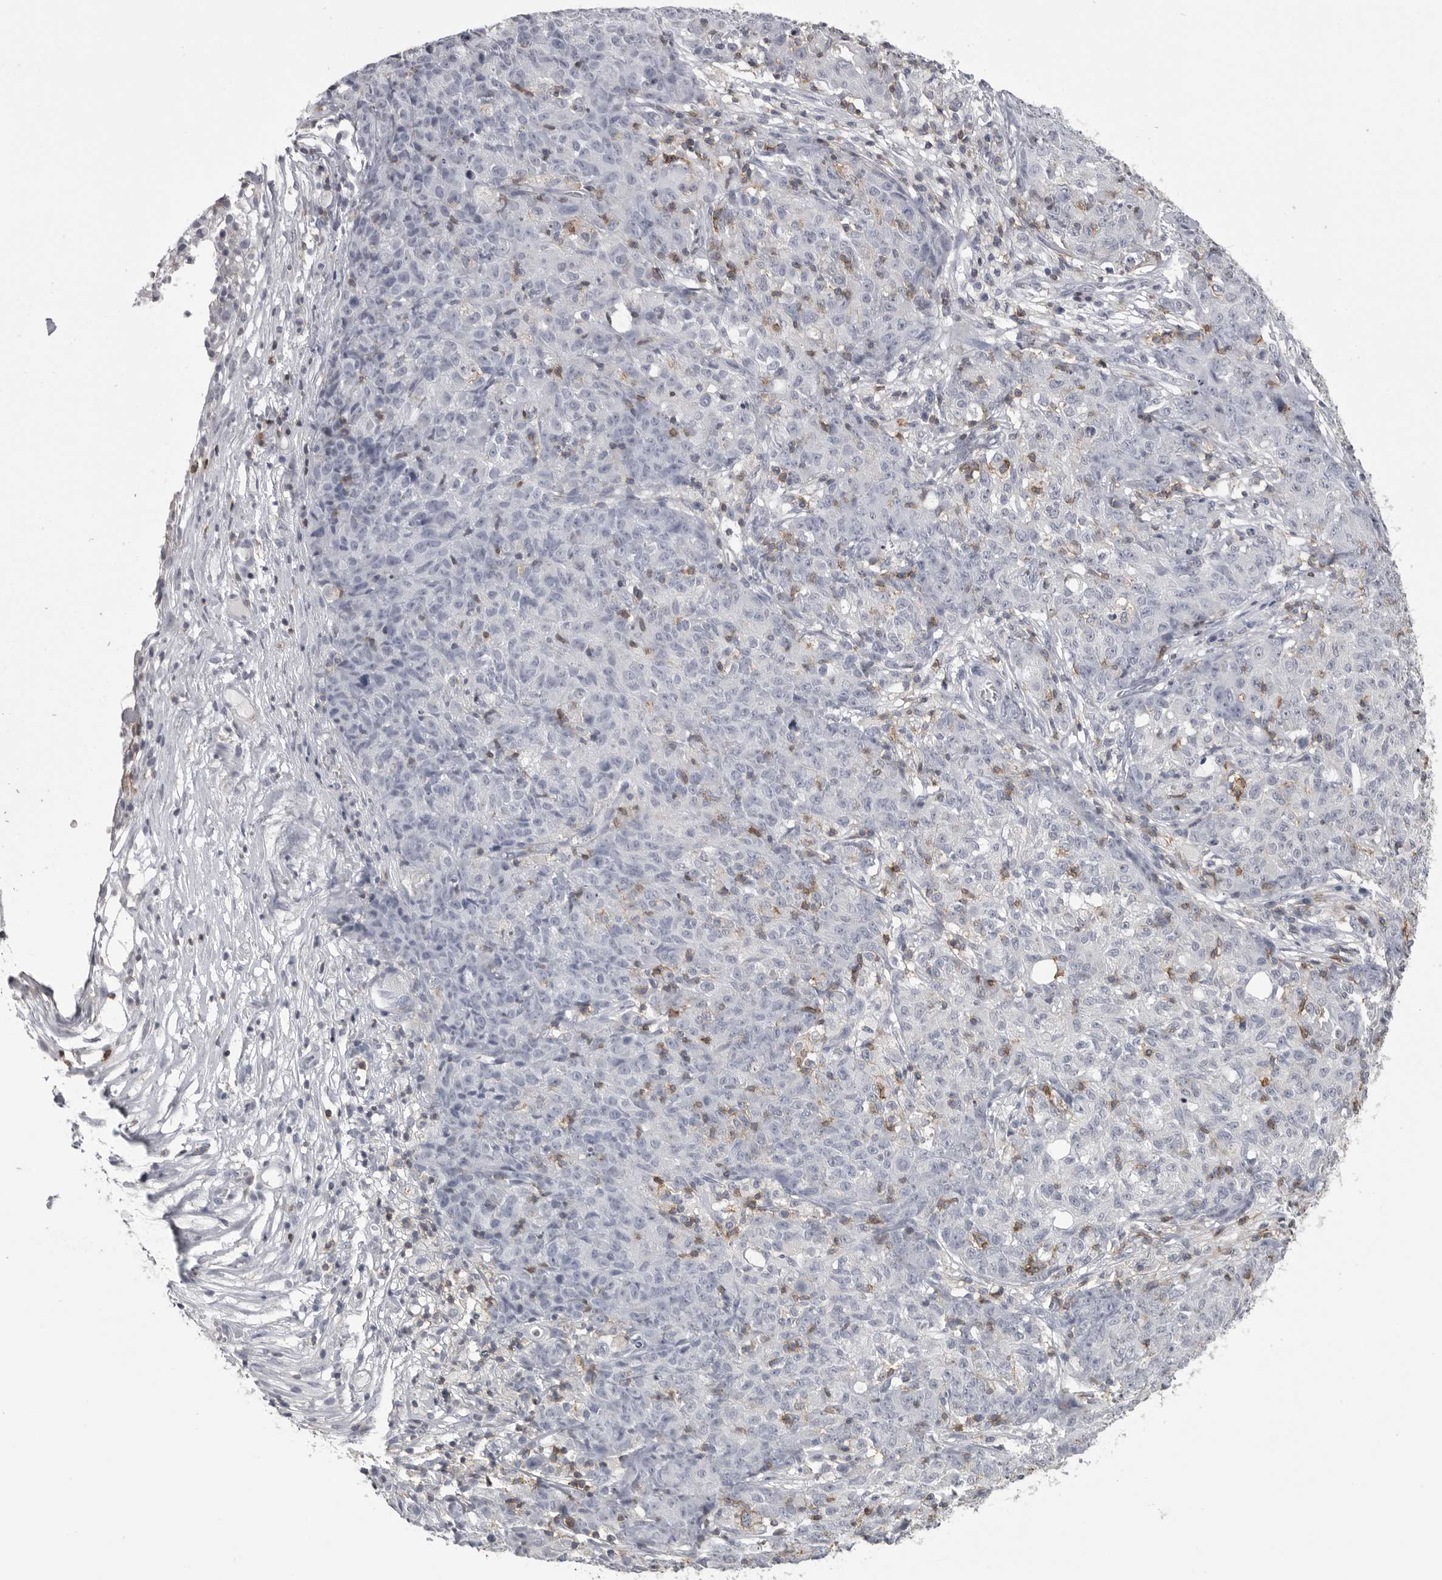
{"staining": {"intensity": "negative", "quantity": "none", "location": "none"}, "tissue": "ovarian cancer", "cell_type": "Tumor cells", "image_type": "cancer", "snomed": [{"axis": "morphology", "description": "Carcinoma, endometroid"}, {"axis": "topography", "description": "Ovary"}], "caption": "Photomicrograph shows no significant protein expression in tumor cells of ovarian endometroid carcinoma.", "gene": "ITGAL", "patient": {"sex": "female", "age": 42}}